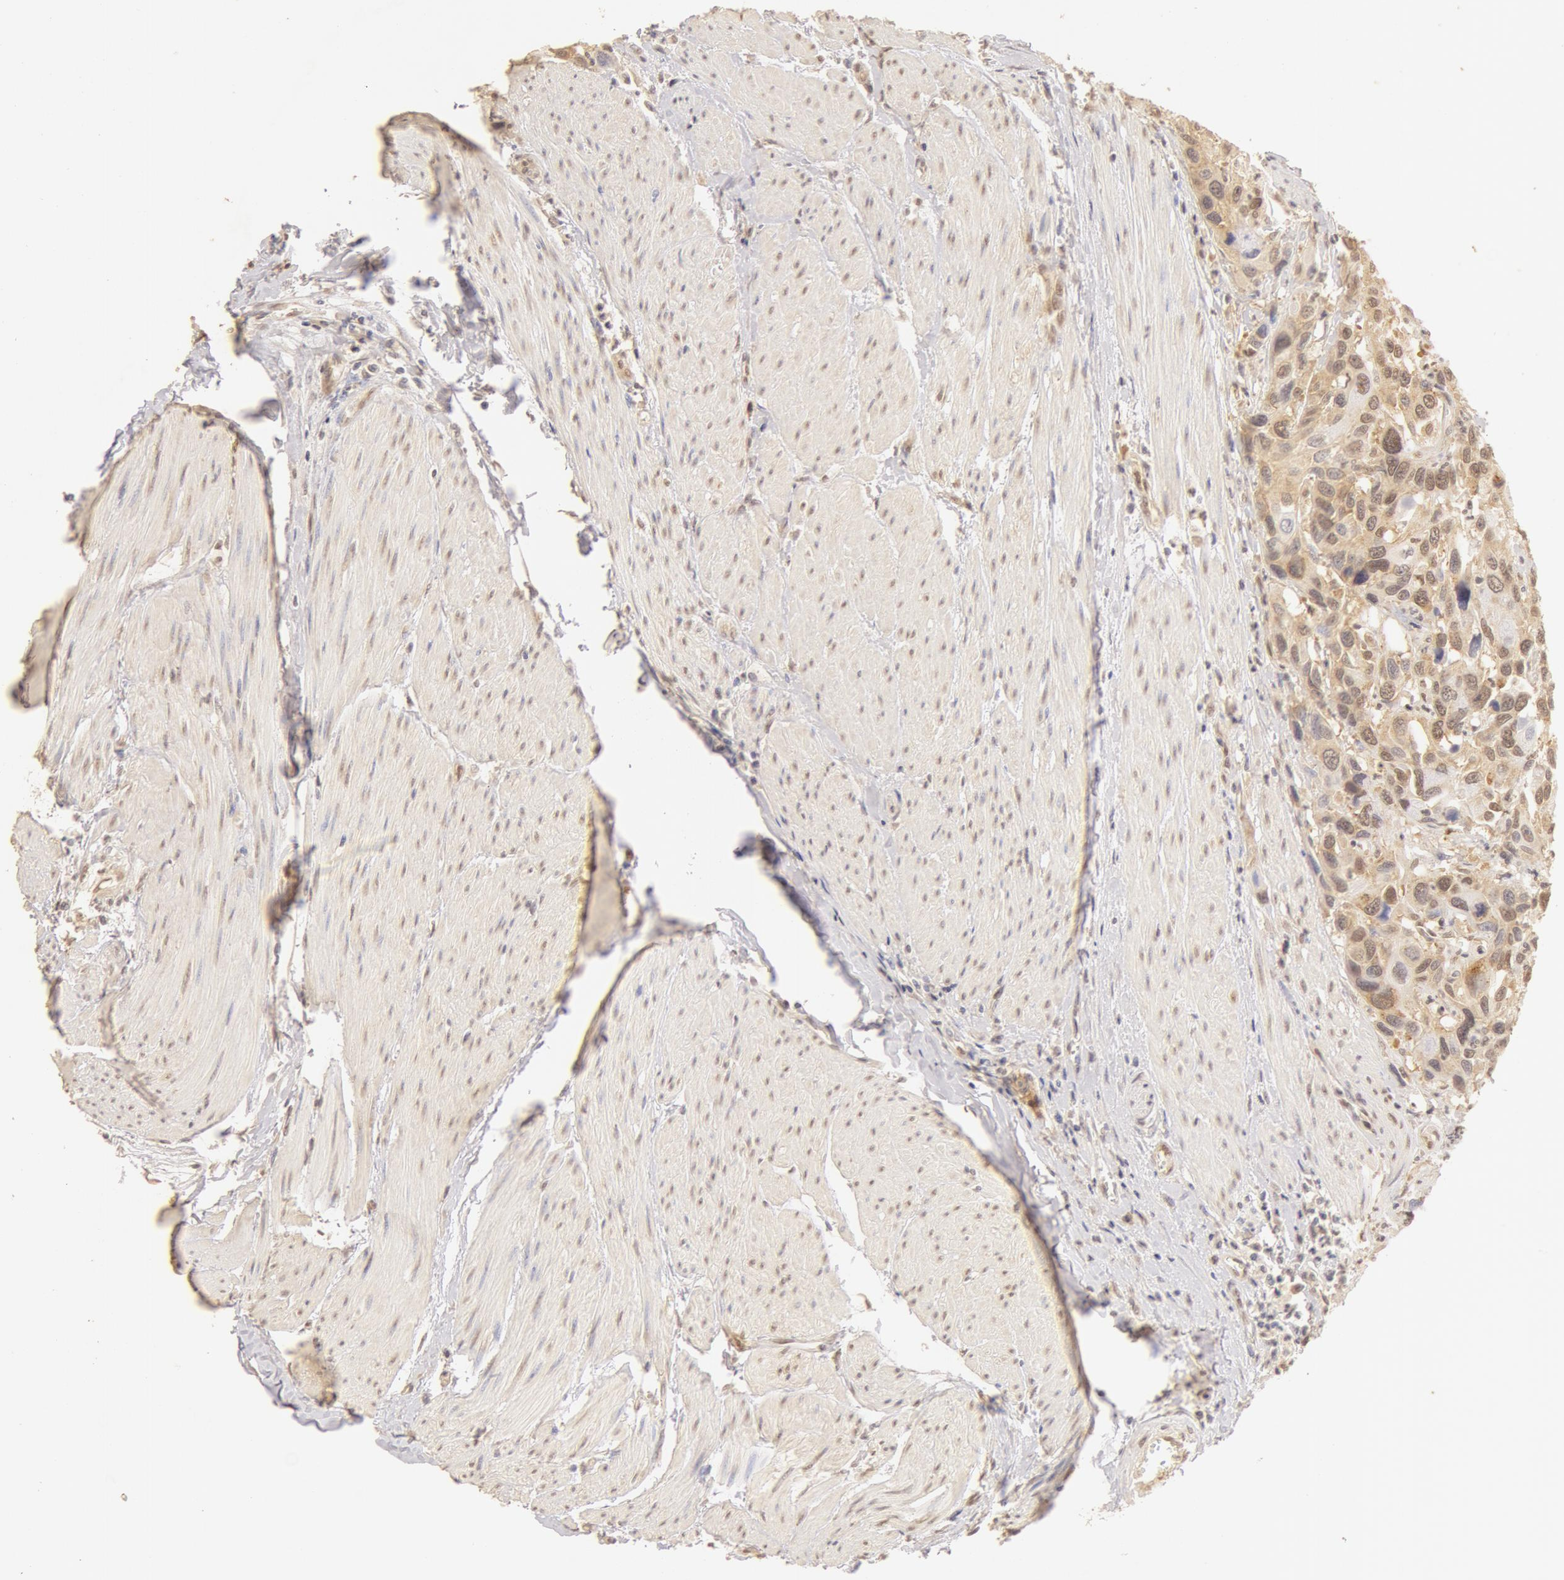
{"staining": {"intensity": "moderate", "quantity": ">75%", "location": "cytoplasmic/membranous,nuclear"}, "tissue": "urothelial cancer", "cell_type": "Tumor cells", "image_type": "cancer", "snomed": [{"axis": "morphology", "description": "Urothelial carcinoma, High grade"}, {"axis": "topography", "description": "Urinary bladder"}], "caption": "The image demonstrates a brown stain indicating the presence of a protein in the cytoplasmic/membranous and nuclear of tumor cells in urothelial cancer.", "gene": "SNRNP70", "patient": {"sex": "male", "age": 66}}